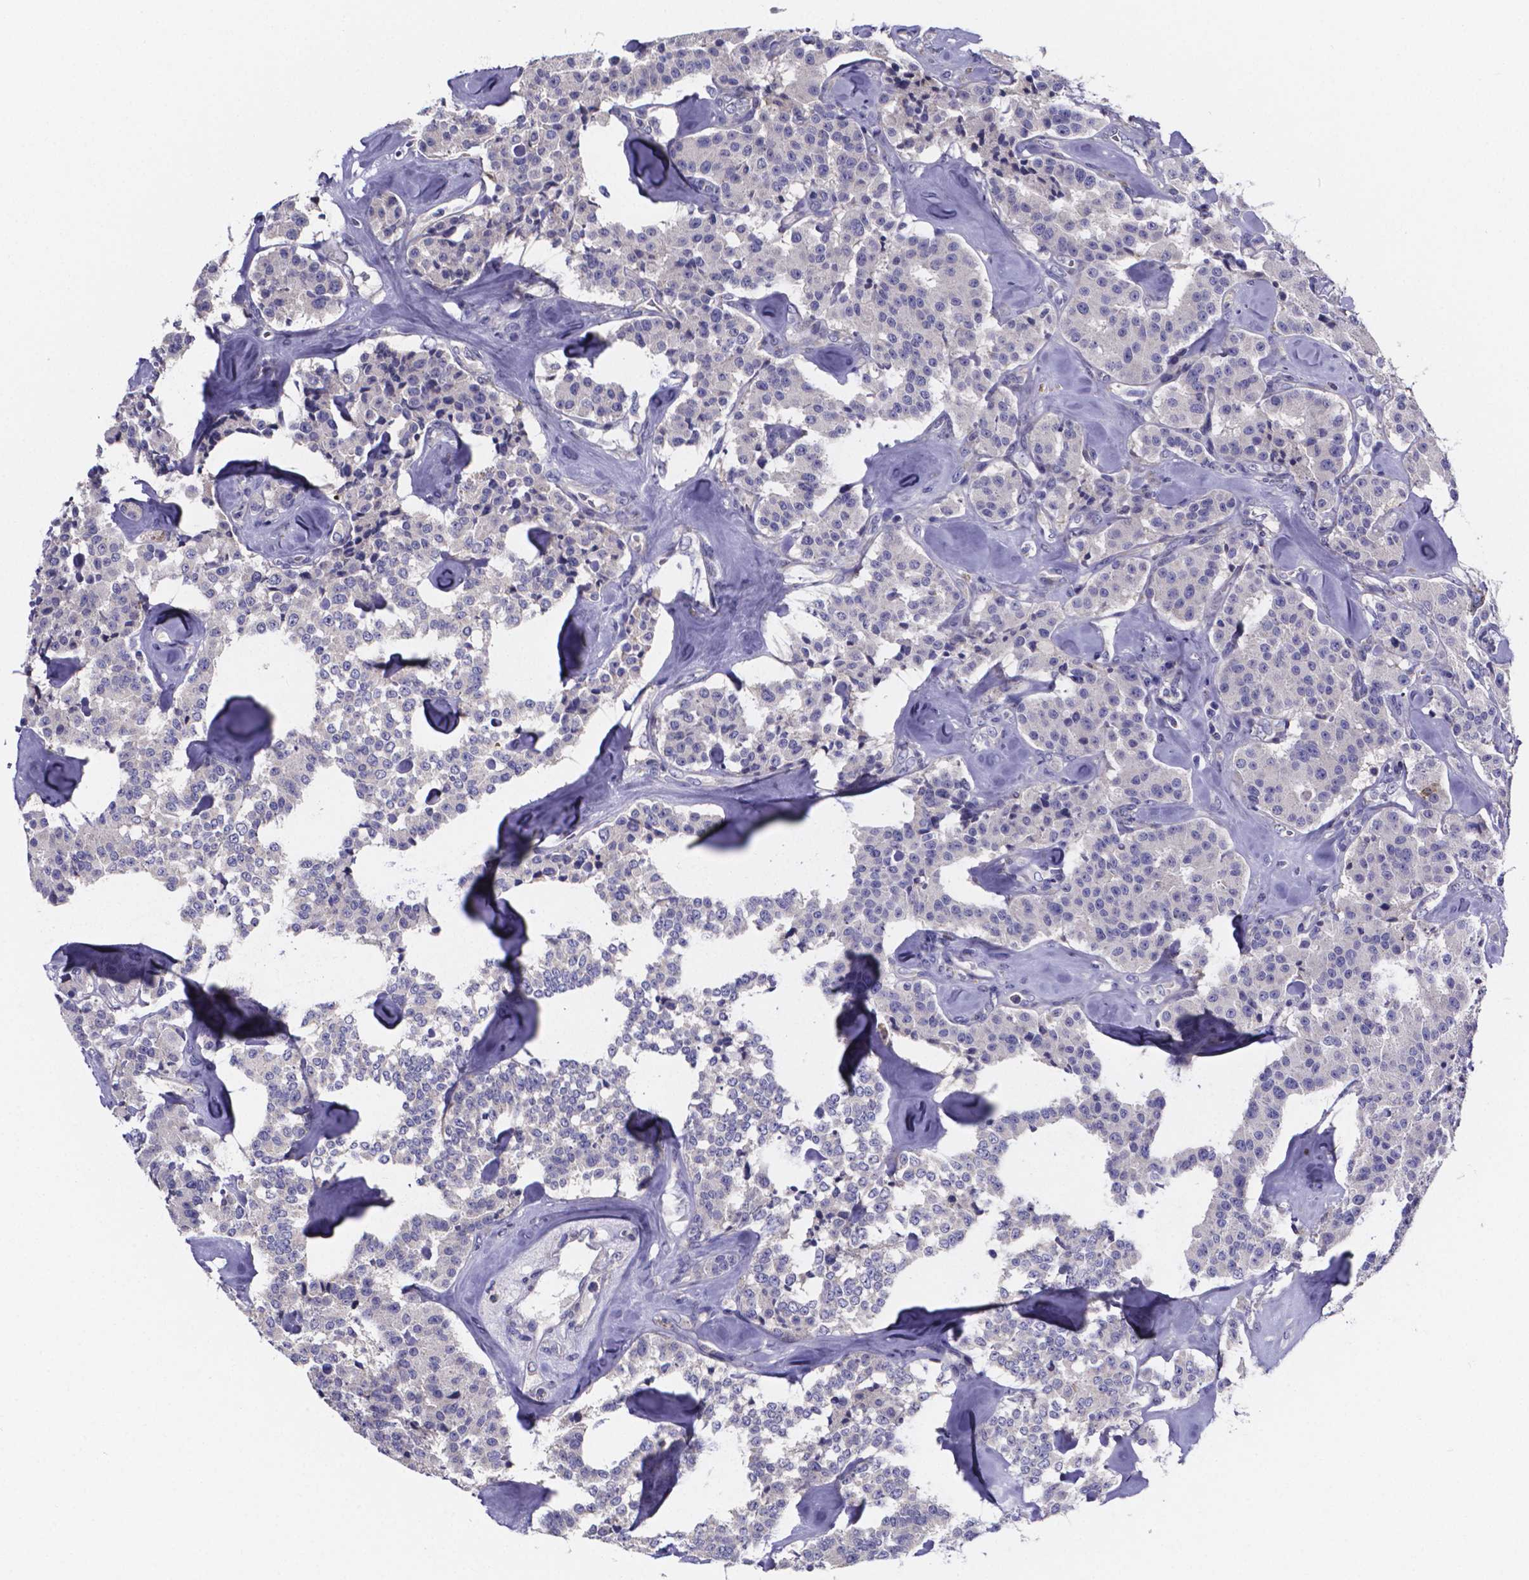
{"staining": {"intensity": "negative", "quantity": "none", "location": "none"}, "tissue": "carcinoid", "cell_type": "Tumor cells", "image_type": "cancer", "snomed": [{"axis": "morphology", "description": "Carcinoid, malignant, NOS"}, {"axis": "topography", "description": "Pancreas"}], "caption": "Image shows no protein staining in tumor cells of malignant carcinoid tissue. The staining was performed using DAB (3,3'-diaminobenzidine) to visualize the protein expression in brown, while the nuclei were stained in blue with hematoxylin (Magnification: 20x).", "gene": "SFRP4", "patient": {"sex": "male", "age": 41}}